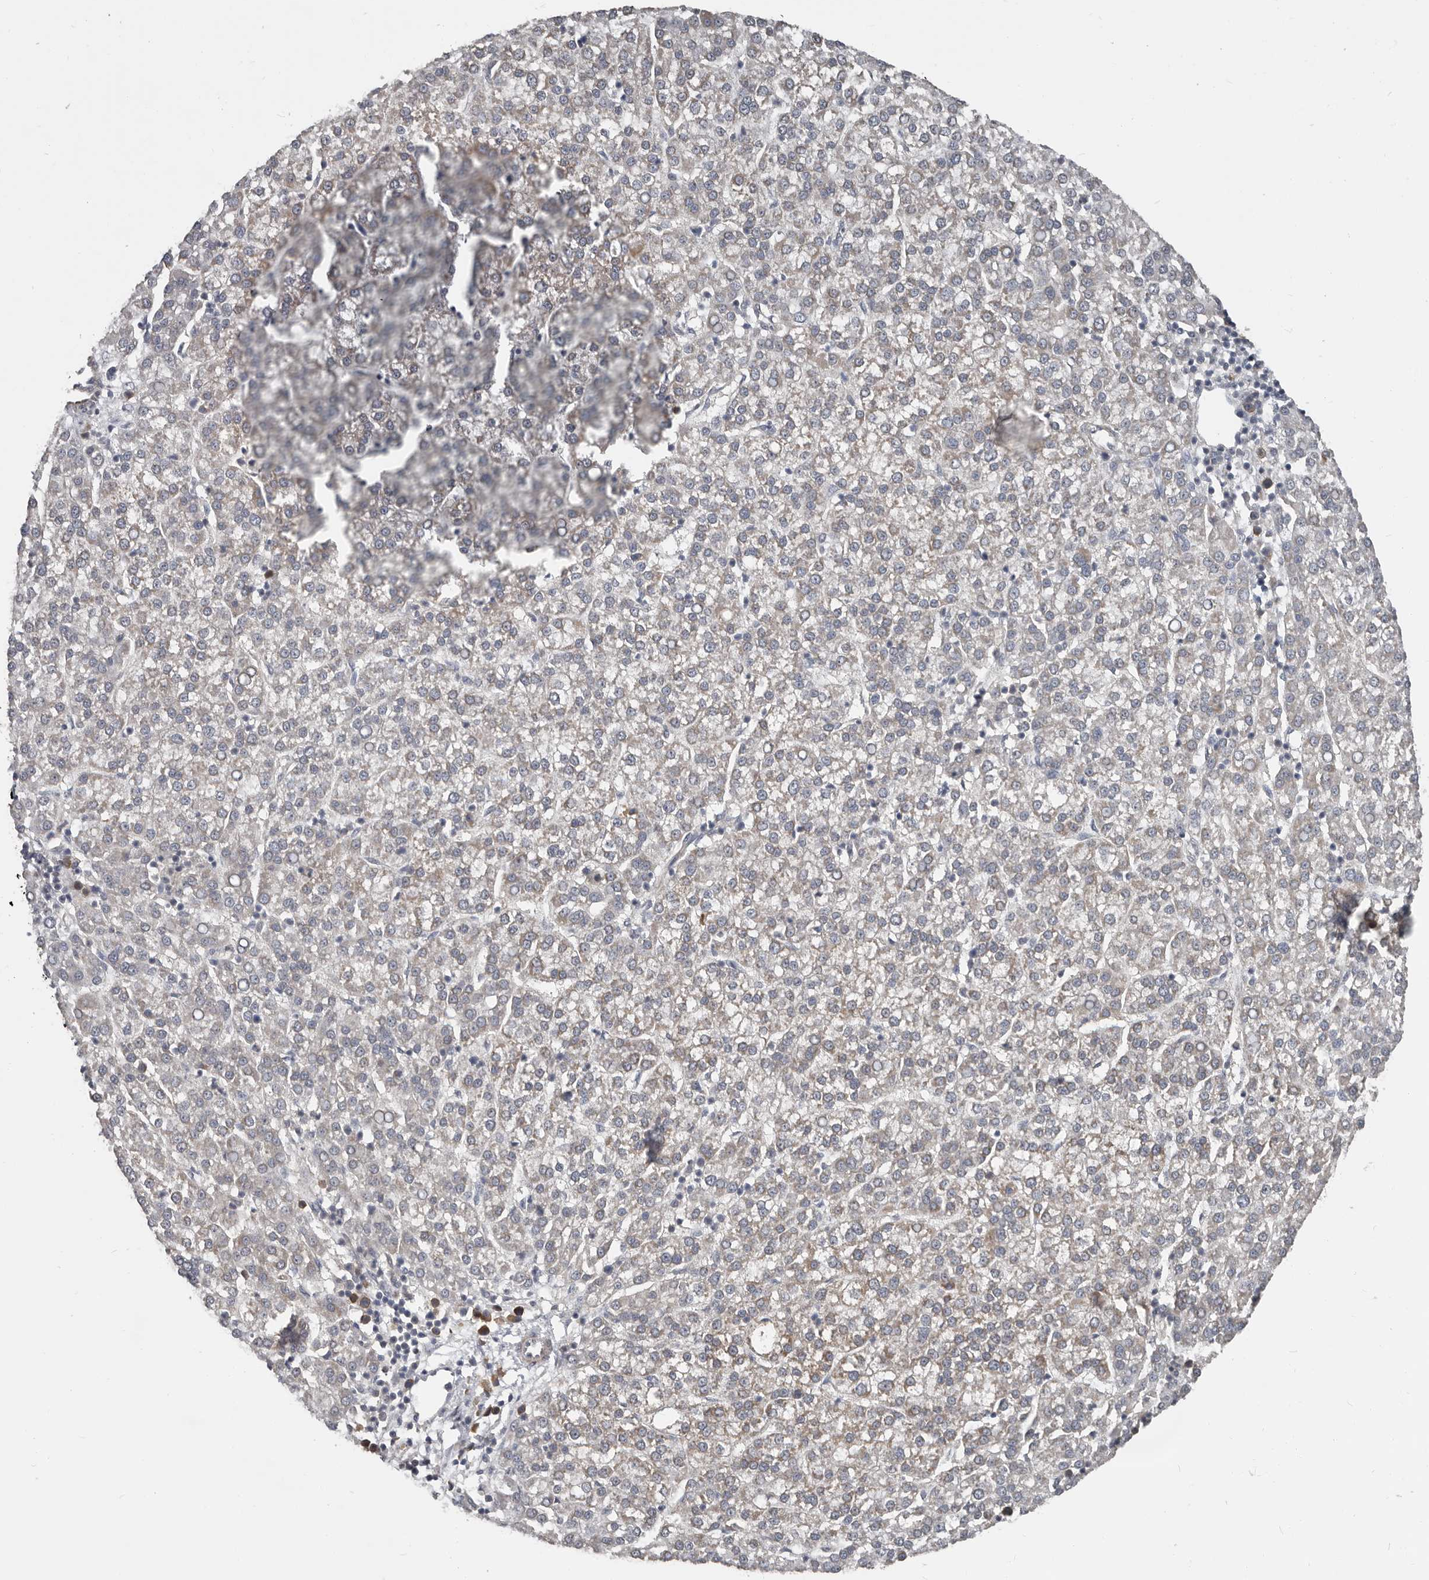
{"staining": {"intensity": "weak", "quantity": "25%-75%", "location": "cytoplasmic/membranous"}, "tissue": "liver cancer", "cell_type": "Tumor cells", "image_type": "cancer", "snomed": [{"axis": "morphology", "description": "Carcinoma, Hepatocellular, NOS"}, {"axis": "topography", "description": "Liver"}], "caption": "A histopathology image of human liver cancer (hepatocellular carcinoma) stained for a protein exhibits weak cytoplasmic/membranous brown staining in tumor cells.", "gene": "AKNAD1", "patient": {"sex": "female", "age": 58}}